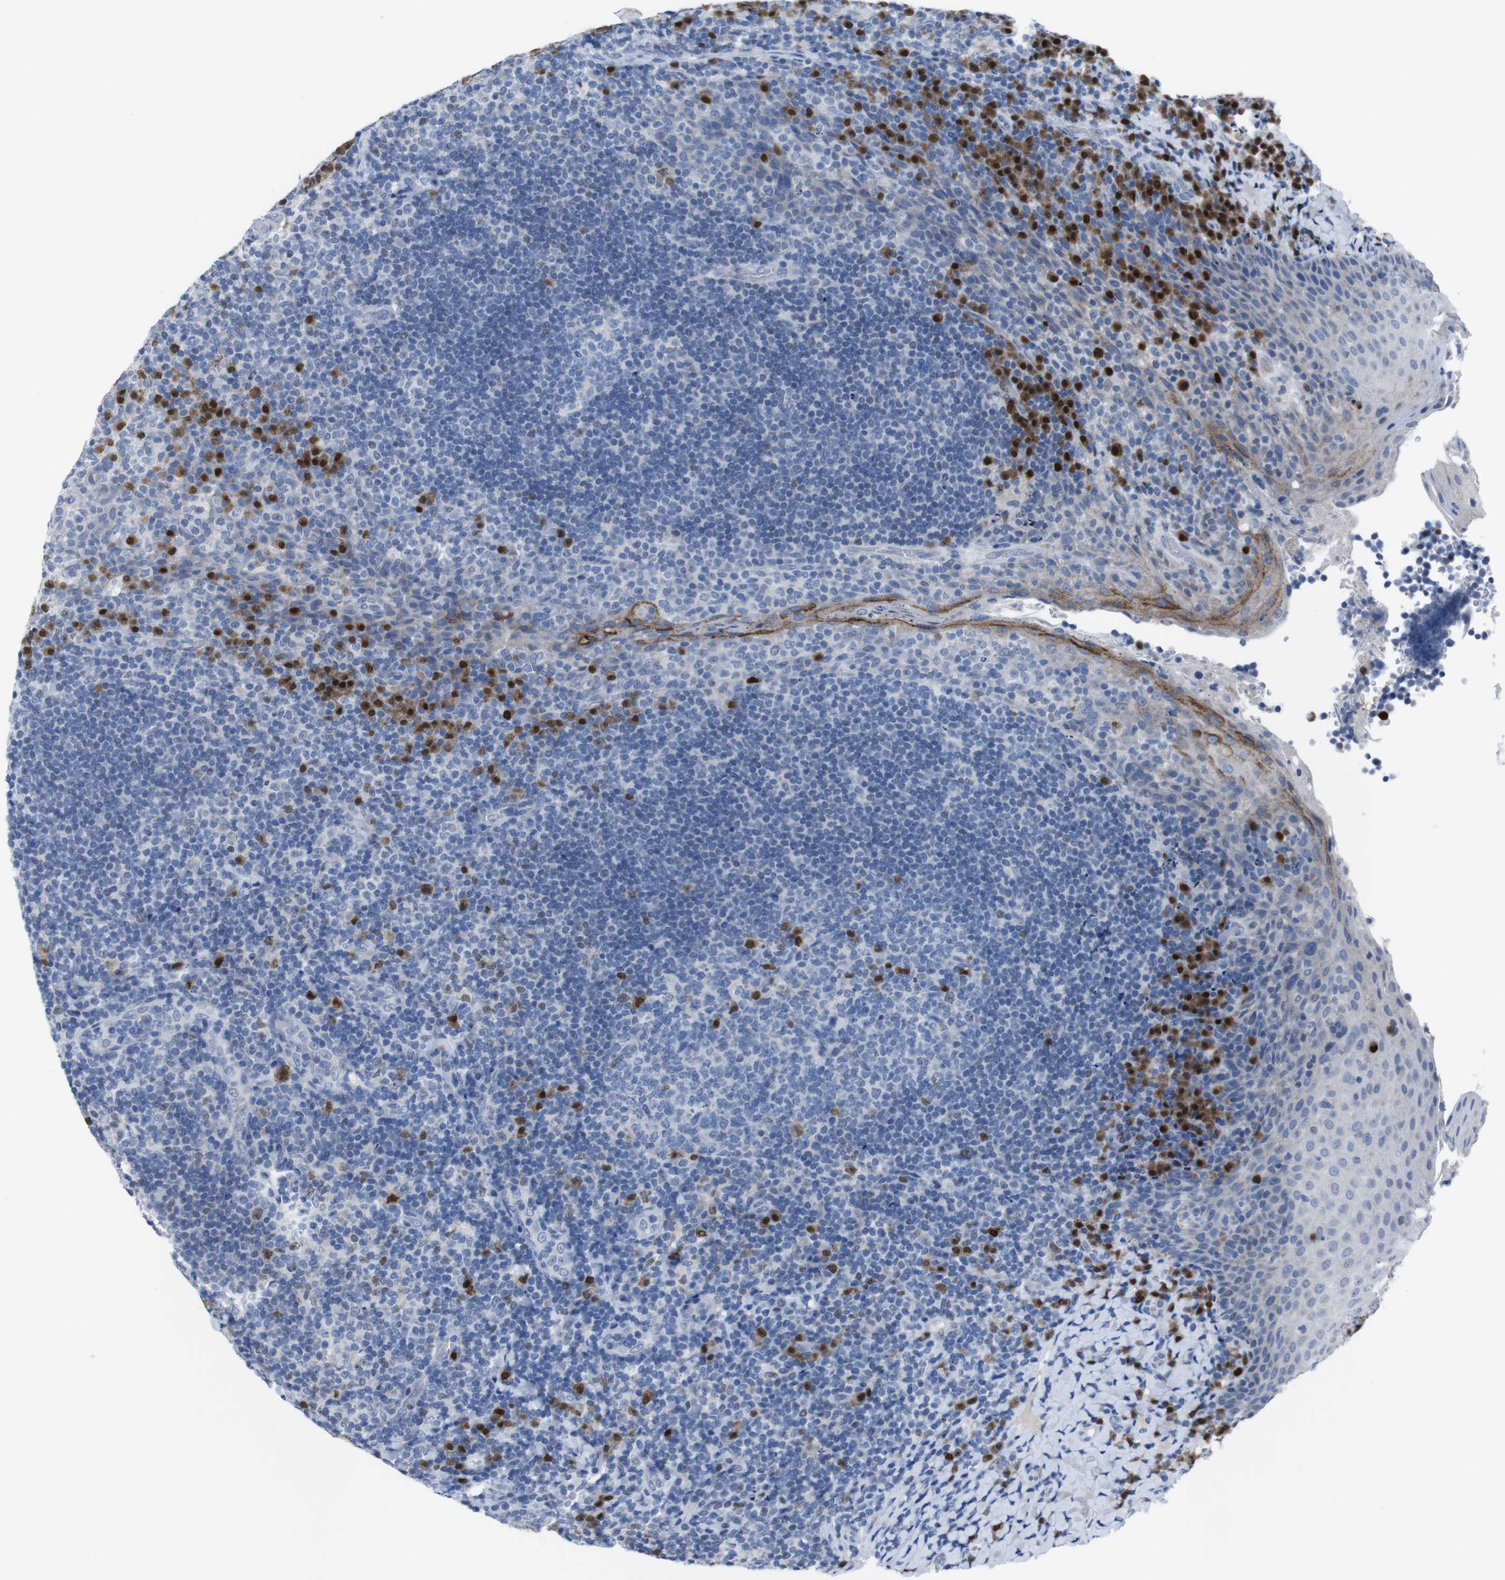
{"staining": {"intensity": "strong", "quantity": "<25%", "location": "cytoplasmic/membranous,nuclear"}, "tissue": "tonsil", "cell_type": "Germinal center cells", "image_type": "normal", "snomed": [{"axis": "morphology", "description": "Normal tissue, NOS"}, {"axis": "topography", "description": "Tonsil"}], "caption": "This photomicrograph displays benign tonsil stained with immunohistochemistry (IHC) to label a protein in brown. The cytoplasmic/membranous,nuclear of germinal center cells show strong positivity for the protein. Nuclei are counter-stained blue.", "gene": "IRF4", "patient": {"sex": "male", "age": 17}}